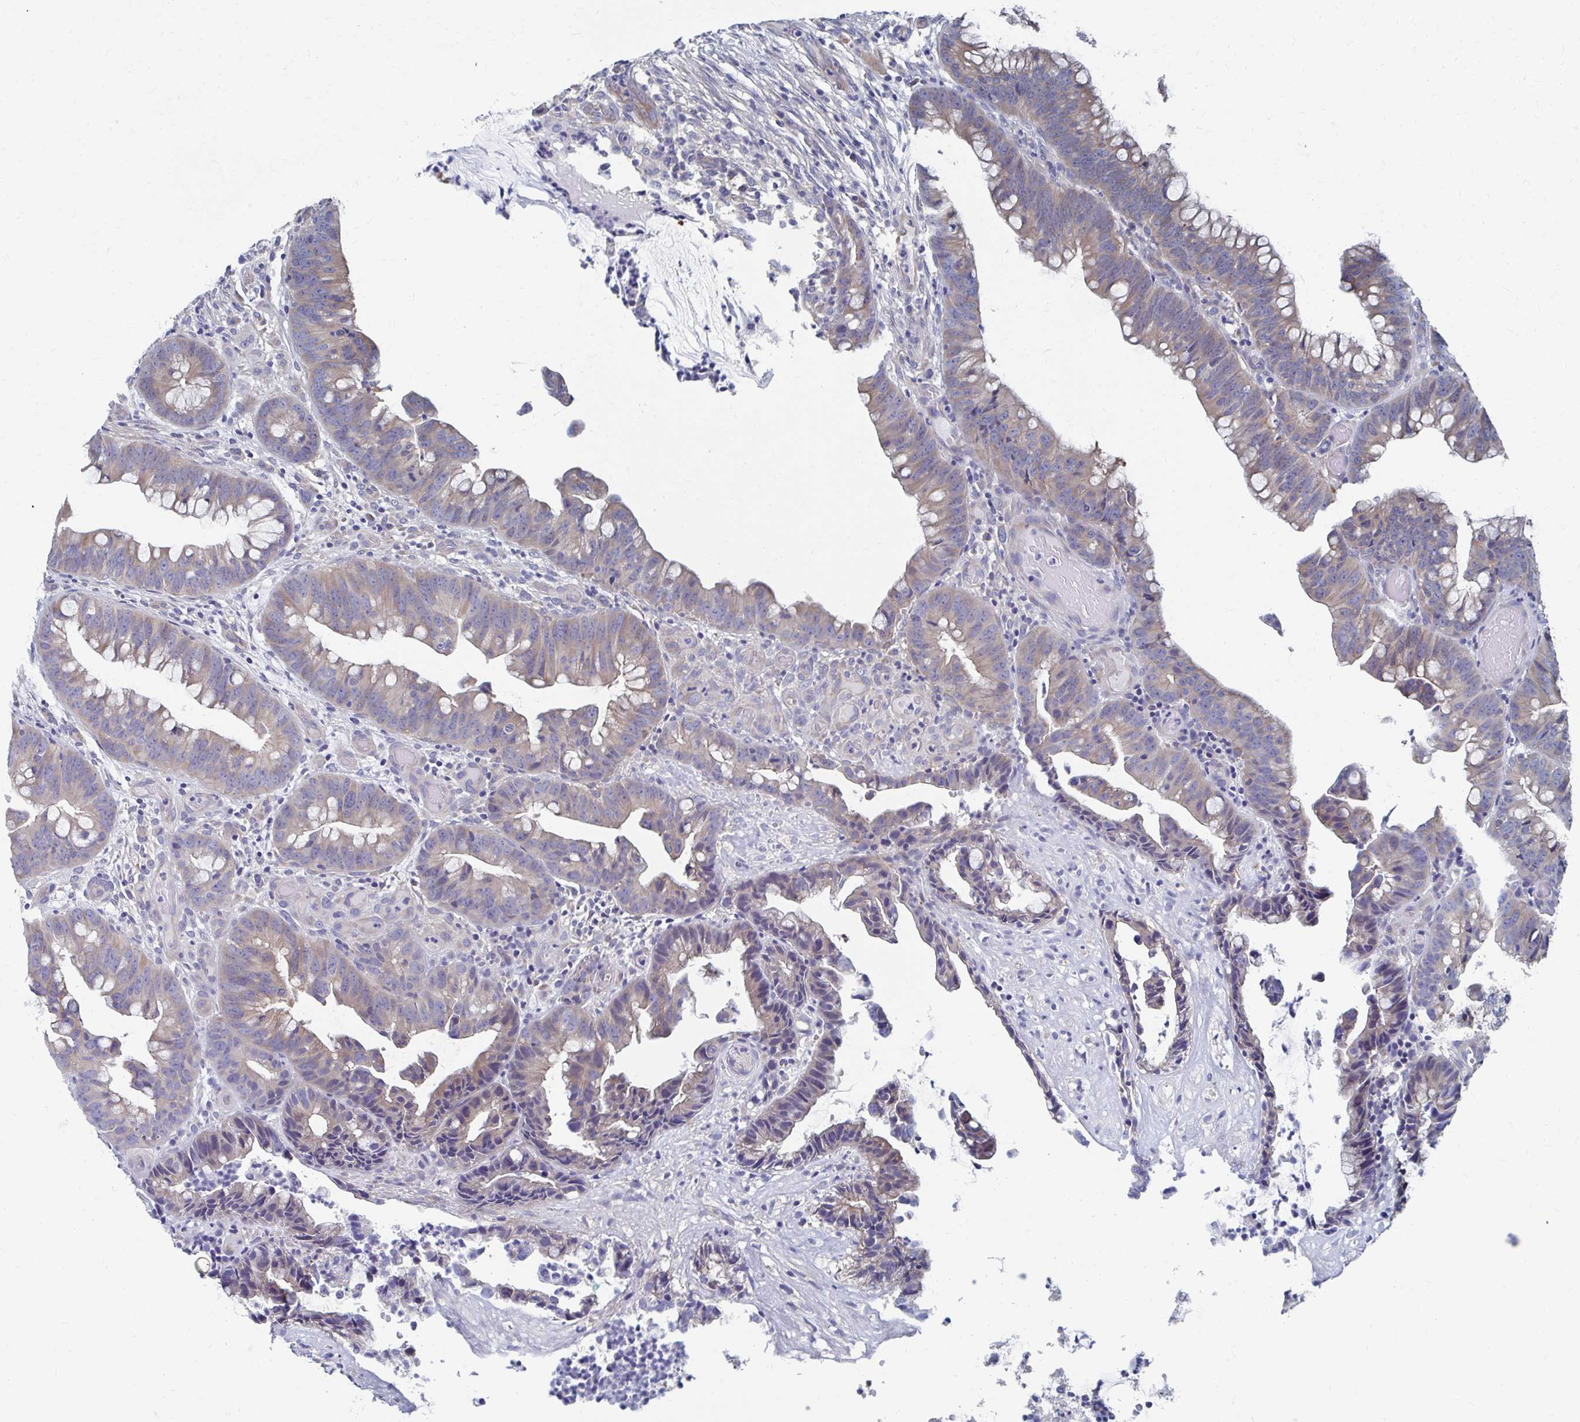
{"staining": {"intensity": "weak", "quantity": "25%-75%", "location": "cytoplasmic/membranous"}, "tissue": "colorectal cancer", "cell_type": "Tumor cells", "image_type": "cancer", "snomed": [{"axis": "morphology", "description": "Adenocarcinoma, NOS"}, {"axis": "topography", "description": "Colon"}], "caption": "Colorectal cancer was stained to show a protein in brown. There is low levels of weak cytoplasmic/membranous expression in approximately 25%-75% of tumor cells.", "gene": "PLEKHG7", "patient": {"sex": "male", "age": 62}}